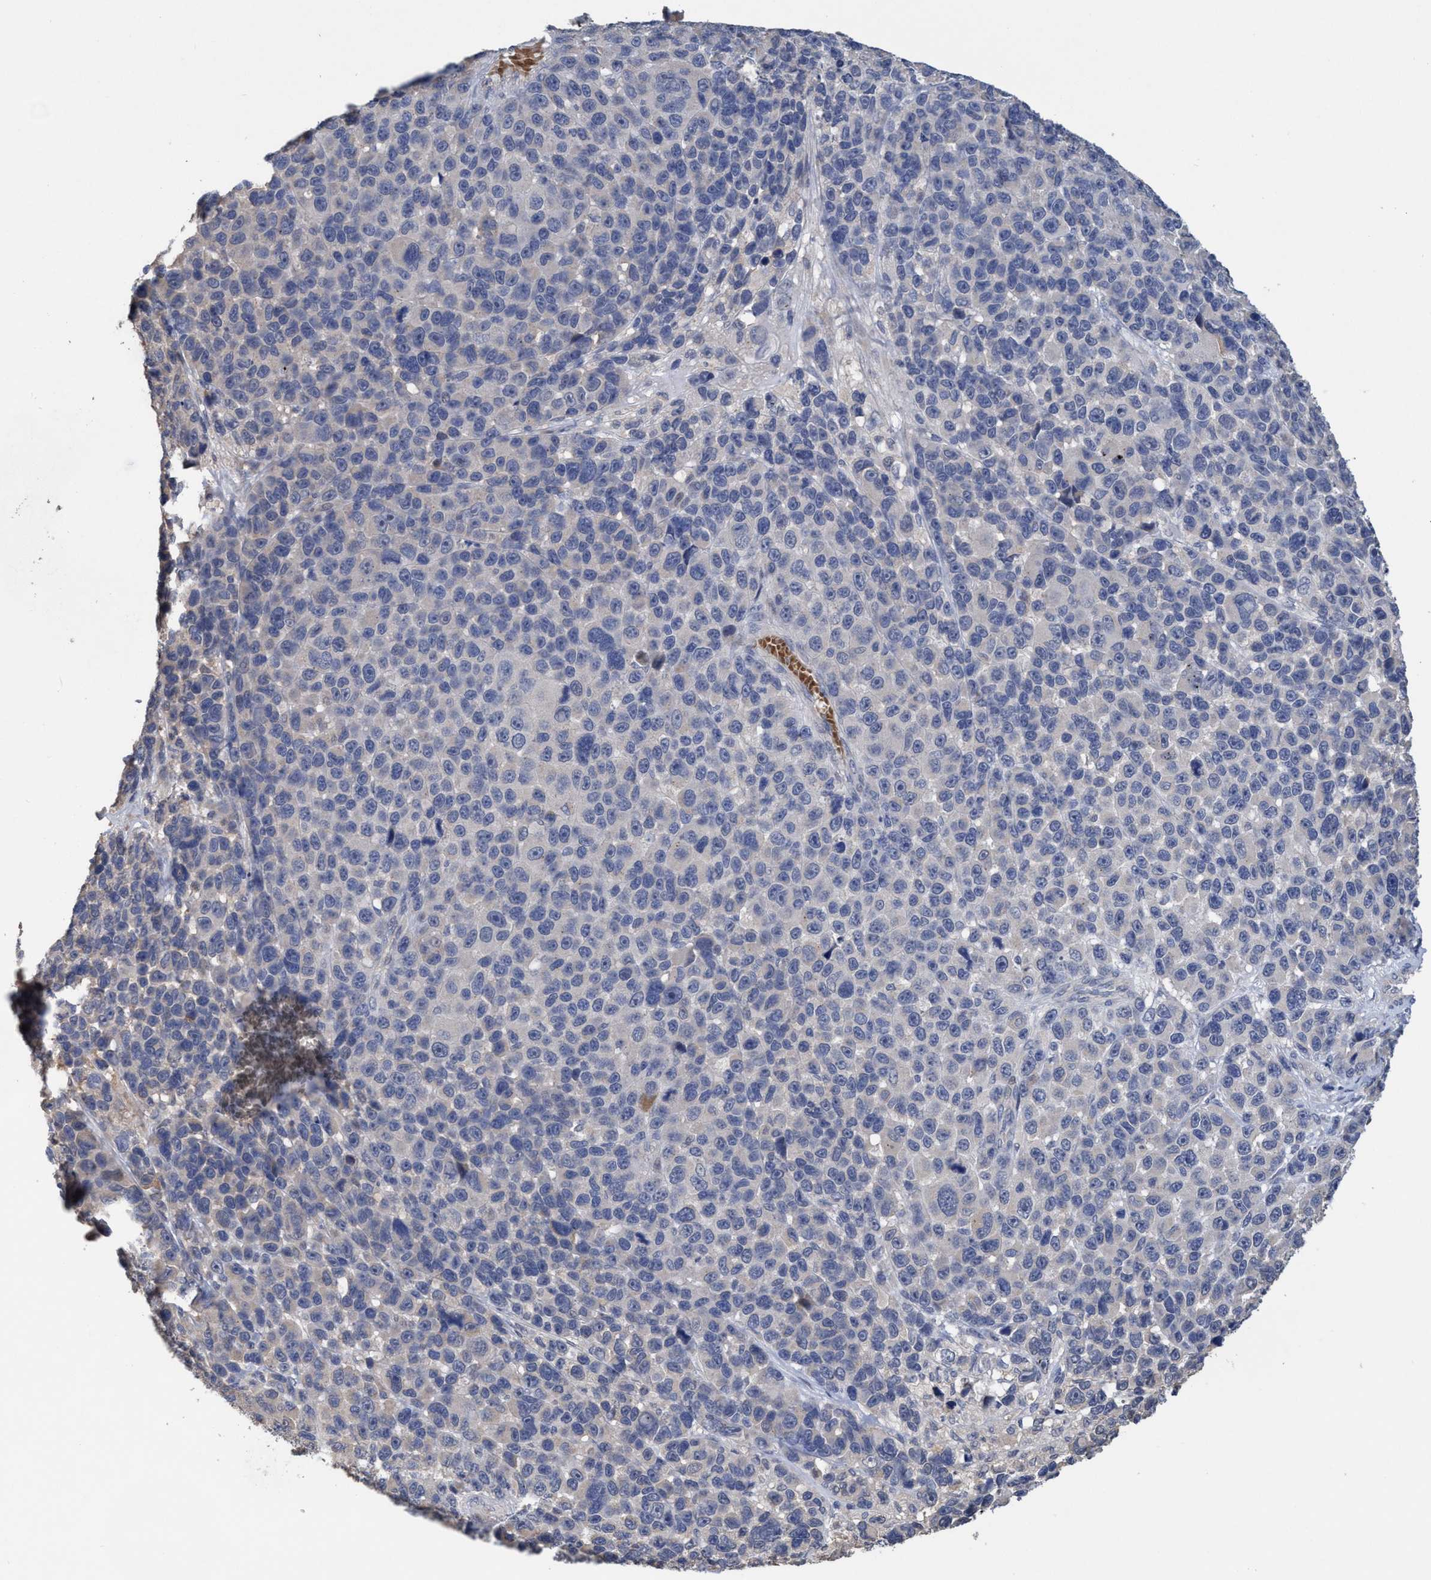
{"staining": {"intensity": "negative", "quantity": "none", "location": "none"}, "tissue": "melanoma", "cell_type": "Tumor cells", "image_type": "cancer", "snomed": [{"axis": "morphology", "description": "Malignant melanoma, NOS"}, {"axis": "topography", "description": "Skin"}], "caption": "Immunohistochemistry micrograph of neoplastic tissue: human malignant melanoma stained with DAB demonstrates no significant protein expression in tumor cells.", "gene": "SEMA4D", "patient": {"sex": "male", "age": 53}}